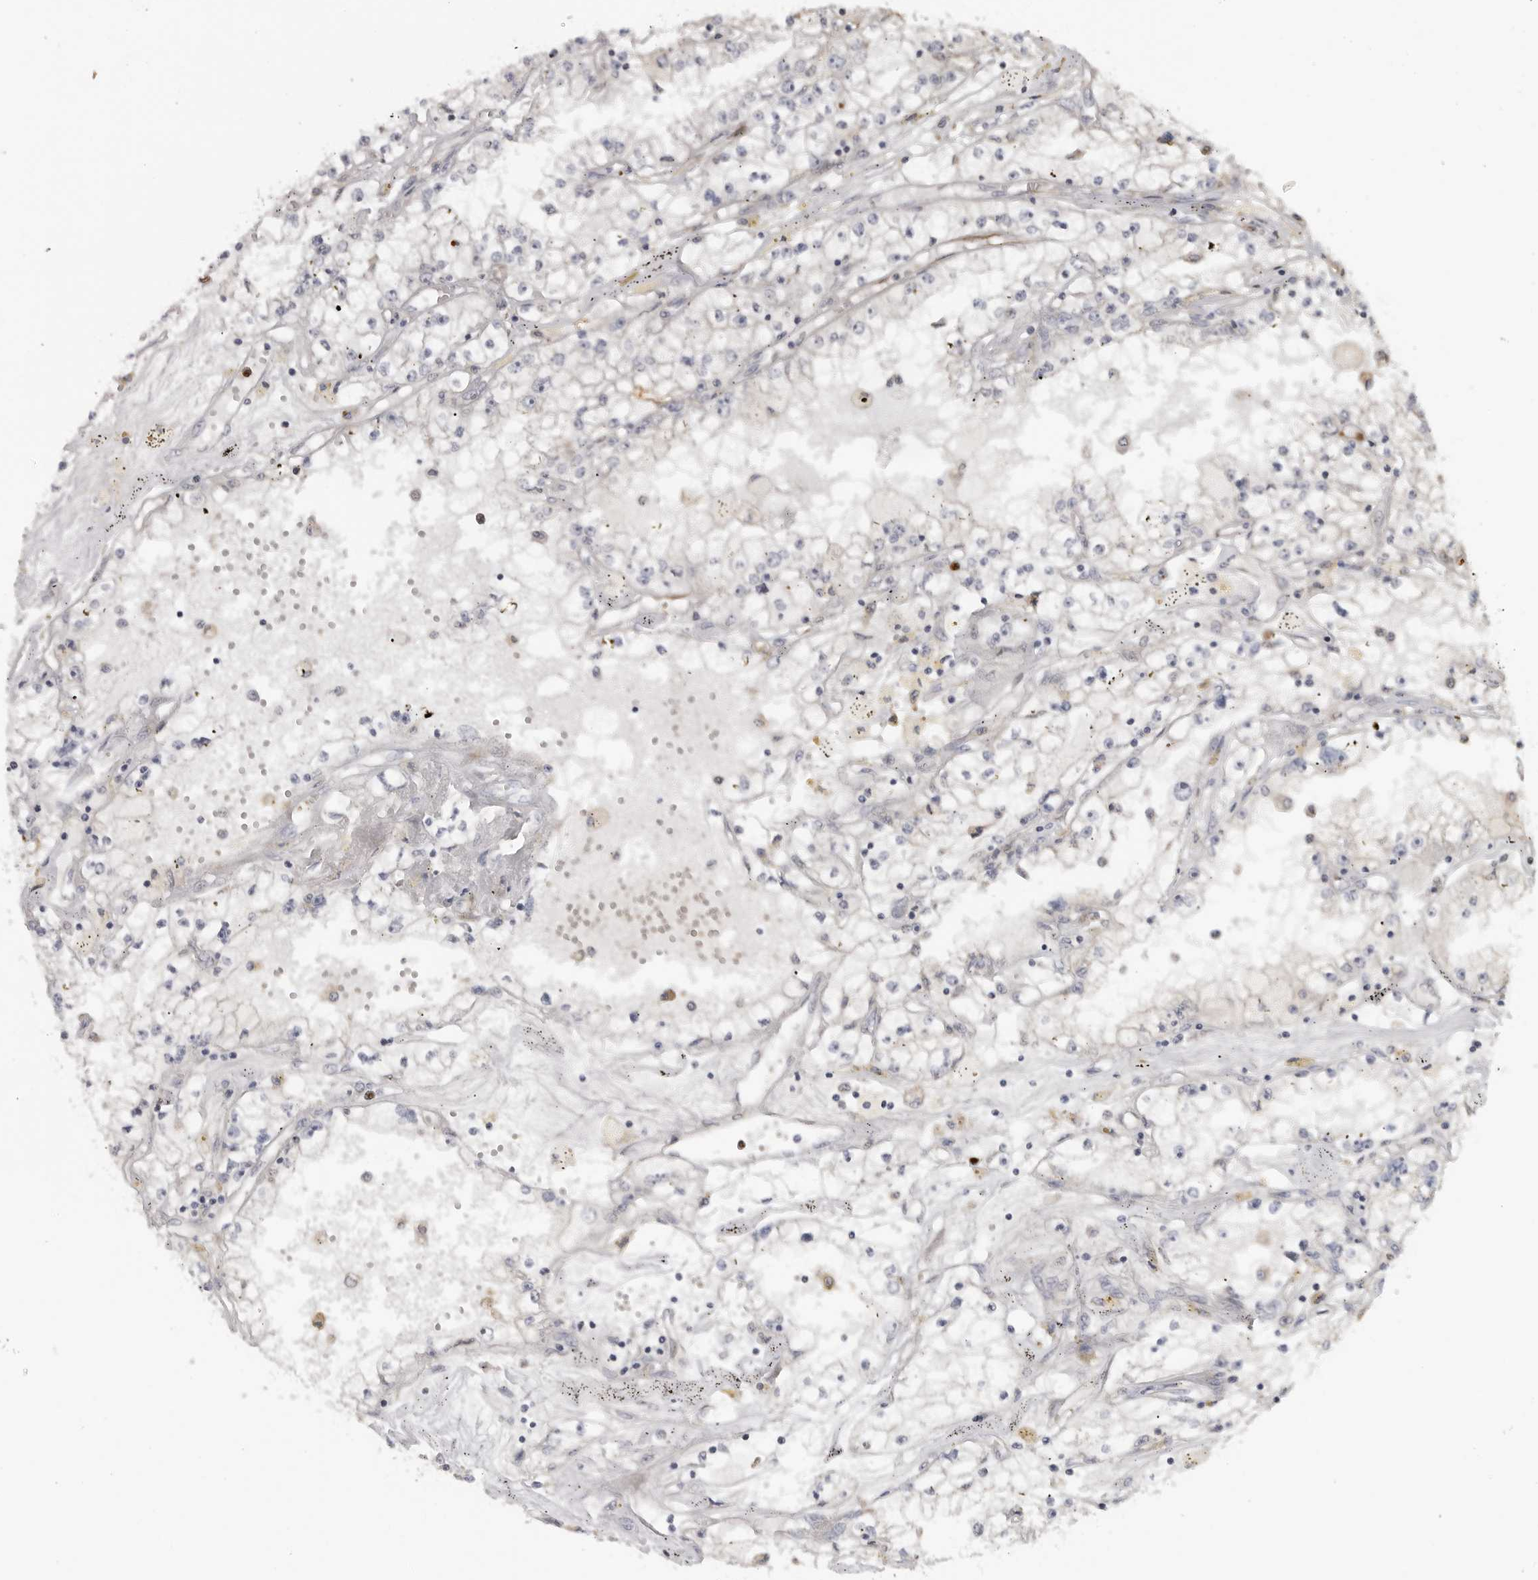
{"staining": {"intensity": "negative", "quantity": "none", "location": "none"}, "tissue": "renal cancer", "cell_type": "Tumor cells", "image_type": "cancer", "snomed": [{"axis": "morphology", "description": "Adenocarcinoma, NOS"}, {"axis": "topography", "description": "Kidney"}], "caption": "Immunohistochemistry photomicrograph of neoplastic tissue: human renal cancer stained with DAB (3,3'-diaminobenzidine) reveals no significant protein staining in tumor cells.", "gene": "IDO1", "patient": {"sex": "male", "age": 56}}